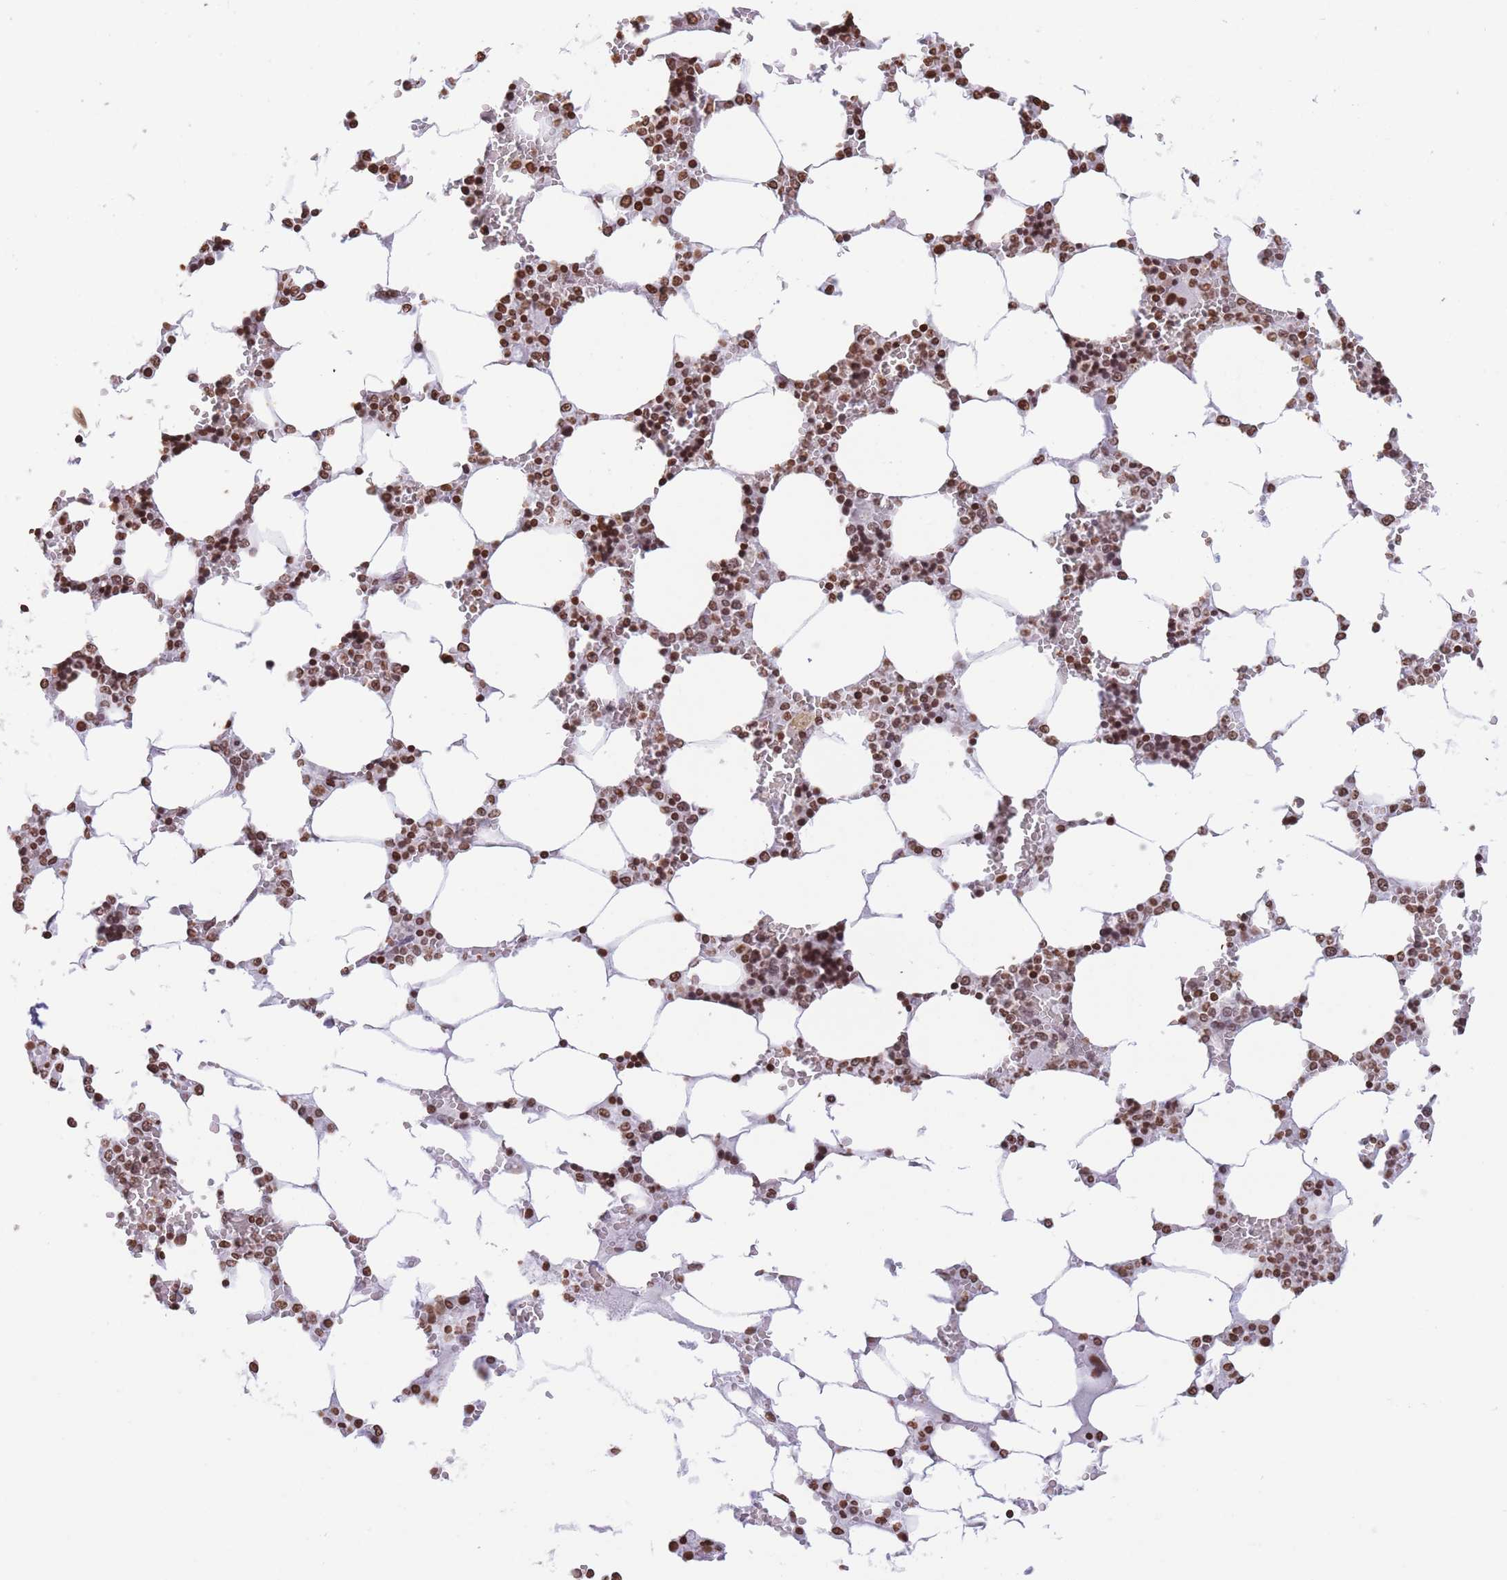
{"staining": {"intensity": "moderate", "quantity": ">75%", "location": "nuclear"}, "tissue": "bone marrow", "cell_type": "Hematopoietic cells", "image_type": "normal", "snomed": [{"axis": "morphology", "description": "Normal tissue, NOS"}, {"axis": "topography", "description": "Bone marrow"}], "caption": "Hematopoietic cells exhibit medium levels of moderate nuclear expression in about >75% of cells in normal bone marrow.", "gene": "H2BC10", "patient": {"sex": "male", "age": 64}}